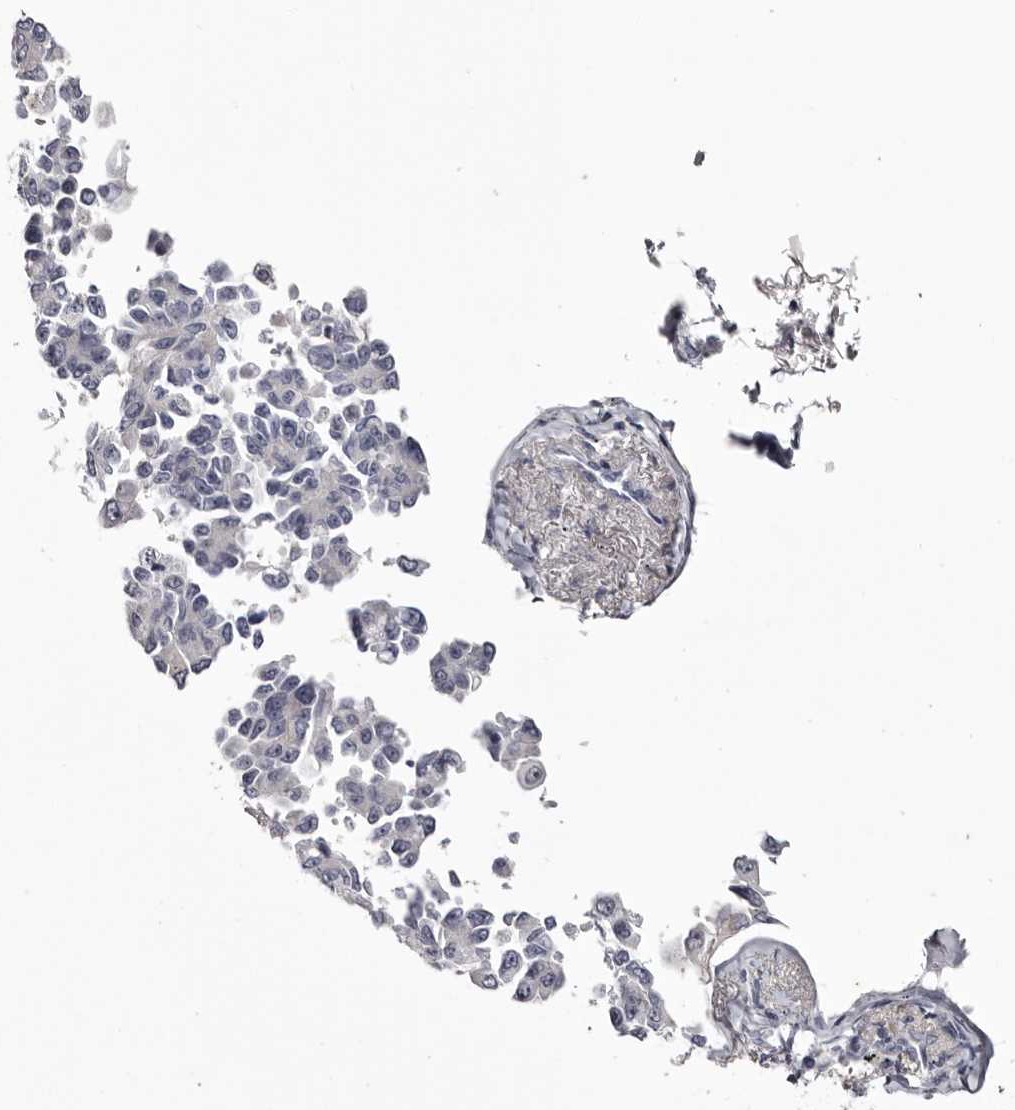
{"staining": {"intensity": "negative", "quantity": "none", "location": "none"}, "tissue": "lung cancer", "cell_type": "Tumor cells", "image_type": "cancer", "snomed": [{"axis": "morphology", "description": "Adenocarcinoma, NOS"}, {"axis": "topography", "description": "Lung"}], "caption": "Adenocarcinoma (lung) was stained to show a protein in brown. There is no significant positivity in tumor cells.", "gene": "CA6", "patient": {"sex": "female", "age": 67}}